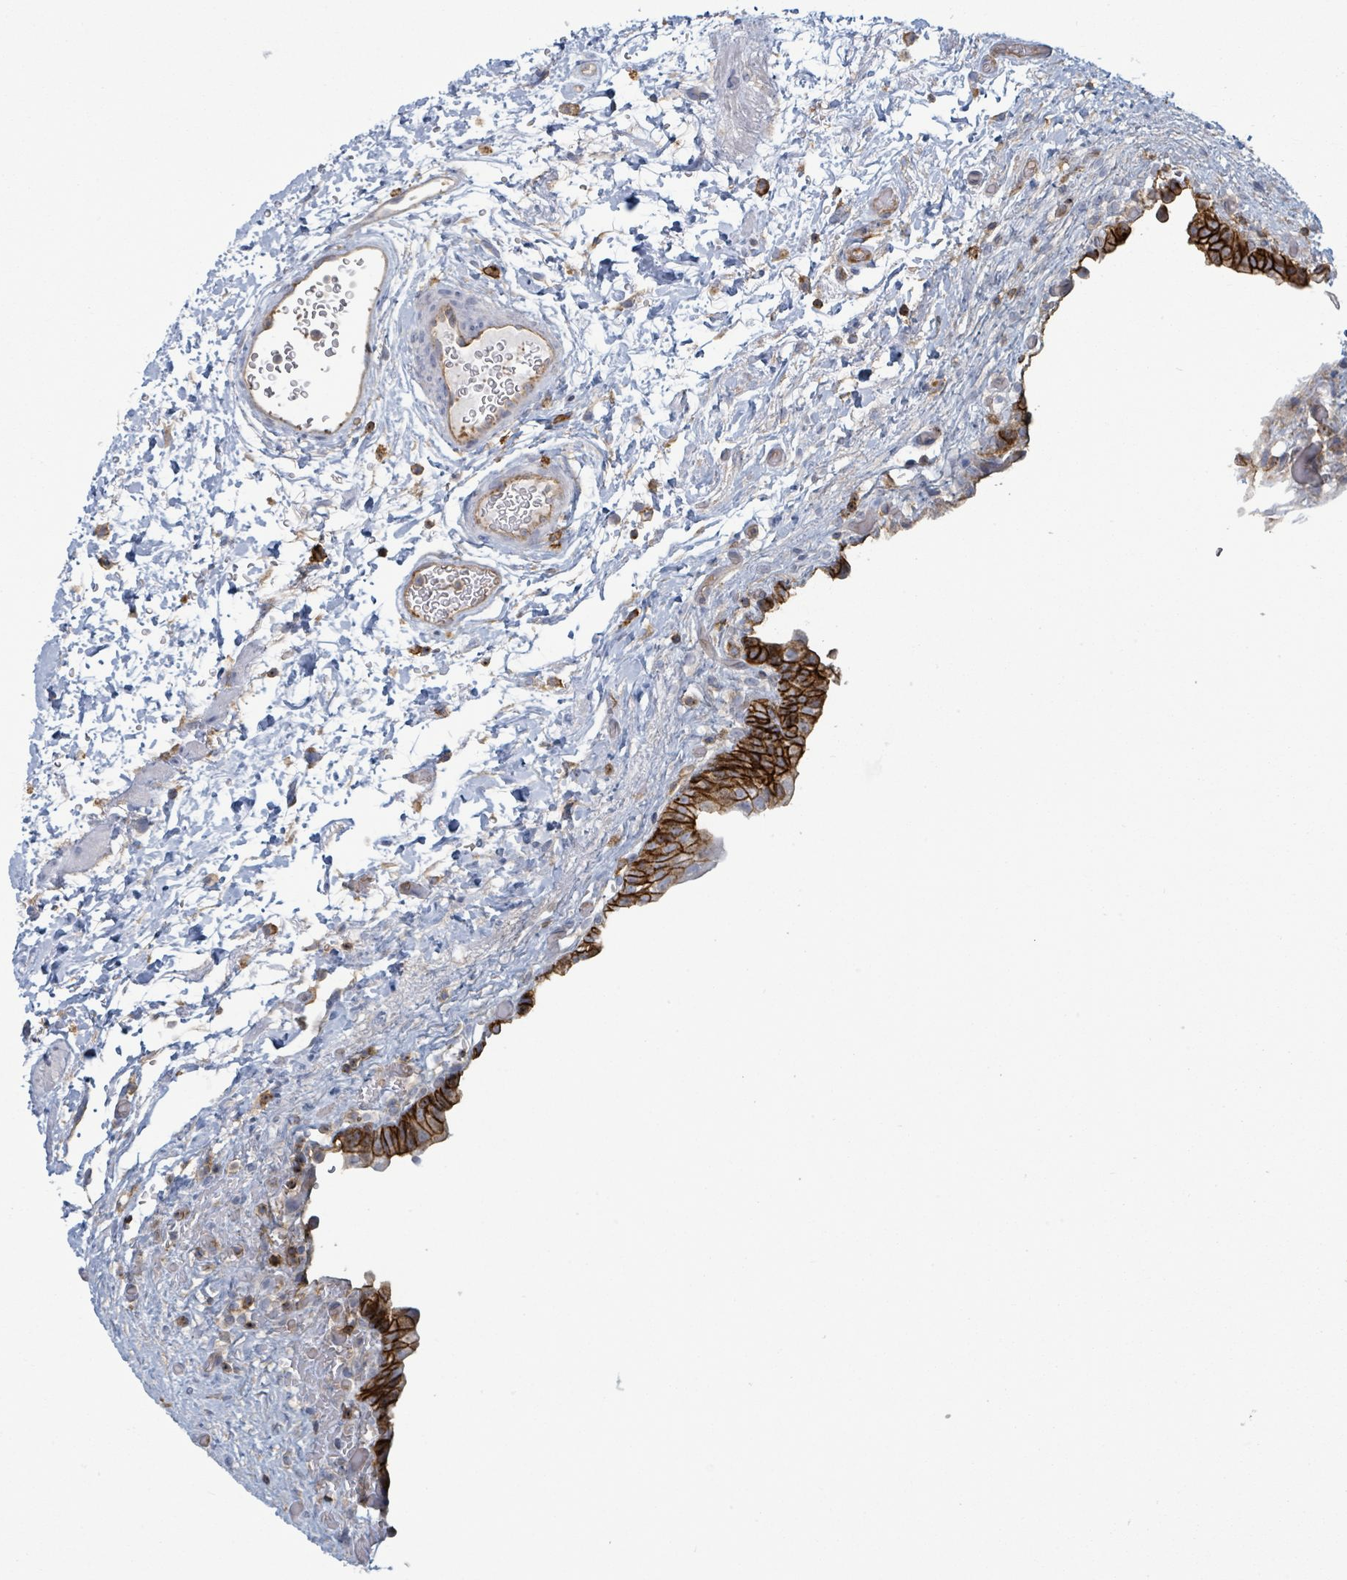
{"staining": {"intensity": "strong", "quantity": ">75%", "location": "cytoplasmic/membranous"}, "tissue": "urinary bladder", "cell_type": "Urothelial cells", "image_type": "normal", "snomed": [{"axis": "morphology", "description": "Normal tissue, NOS"}, {"axis": "topography", "description": "Urinary bladder"}], "caption": "Brown immunohistochemical staining in normal human urinary bladder reveals strong cytoplasmic/membranous positivity in approximately >75% of urothelial cells.", "gene": "TNFRSF14", "patient": {"sex": "male", "age": 69}}